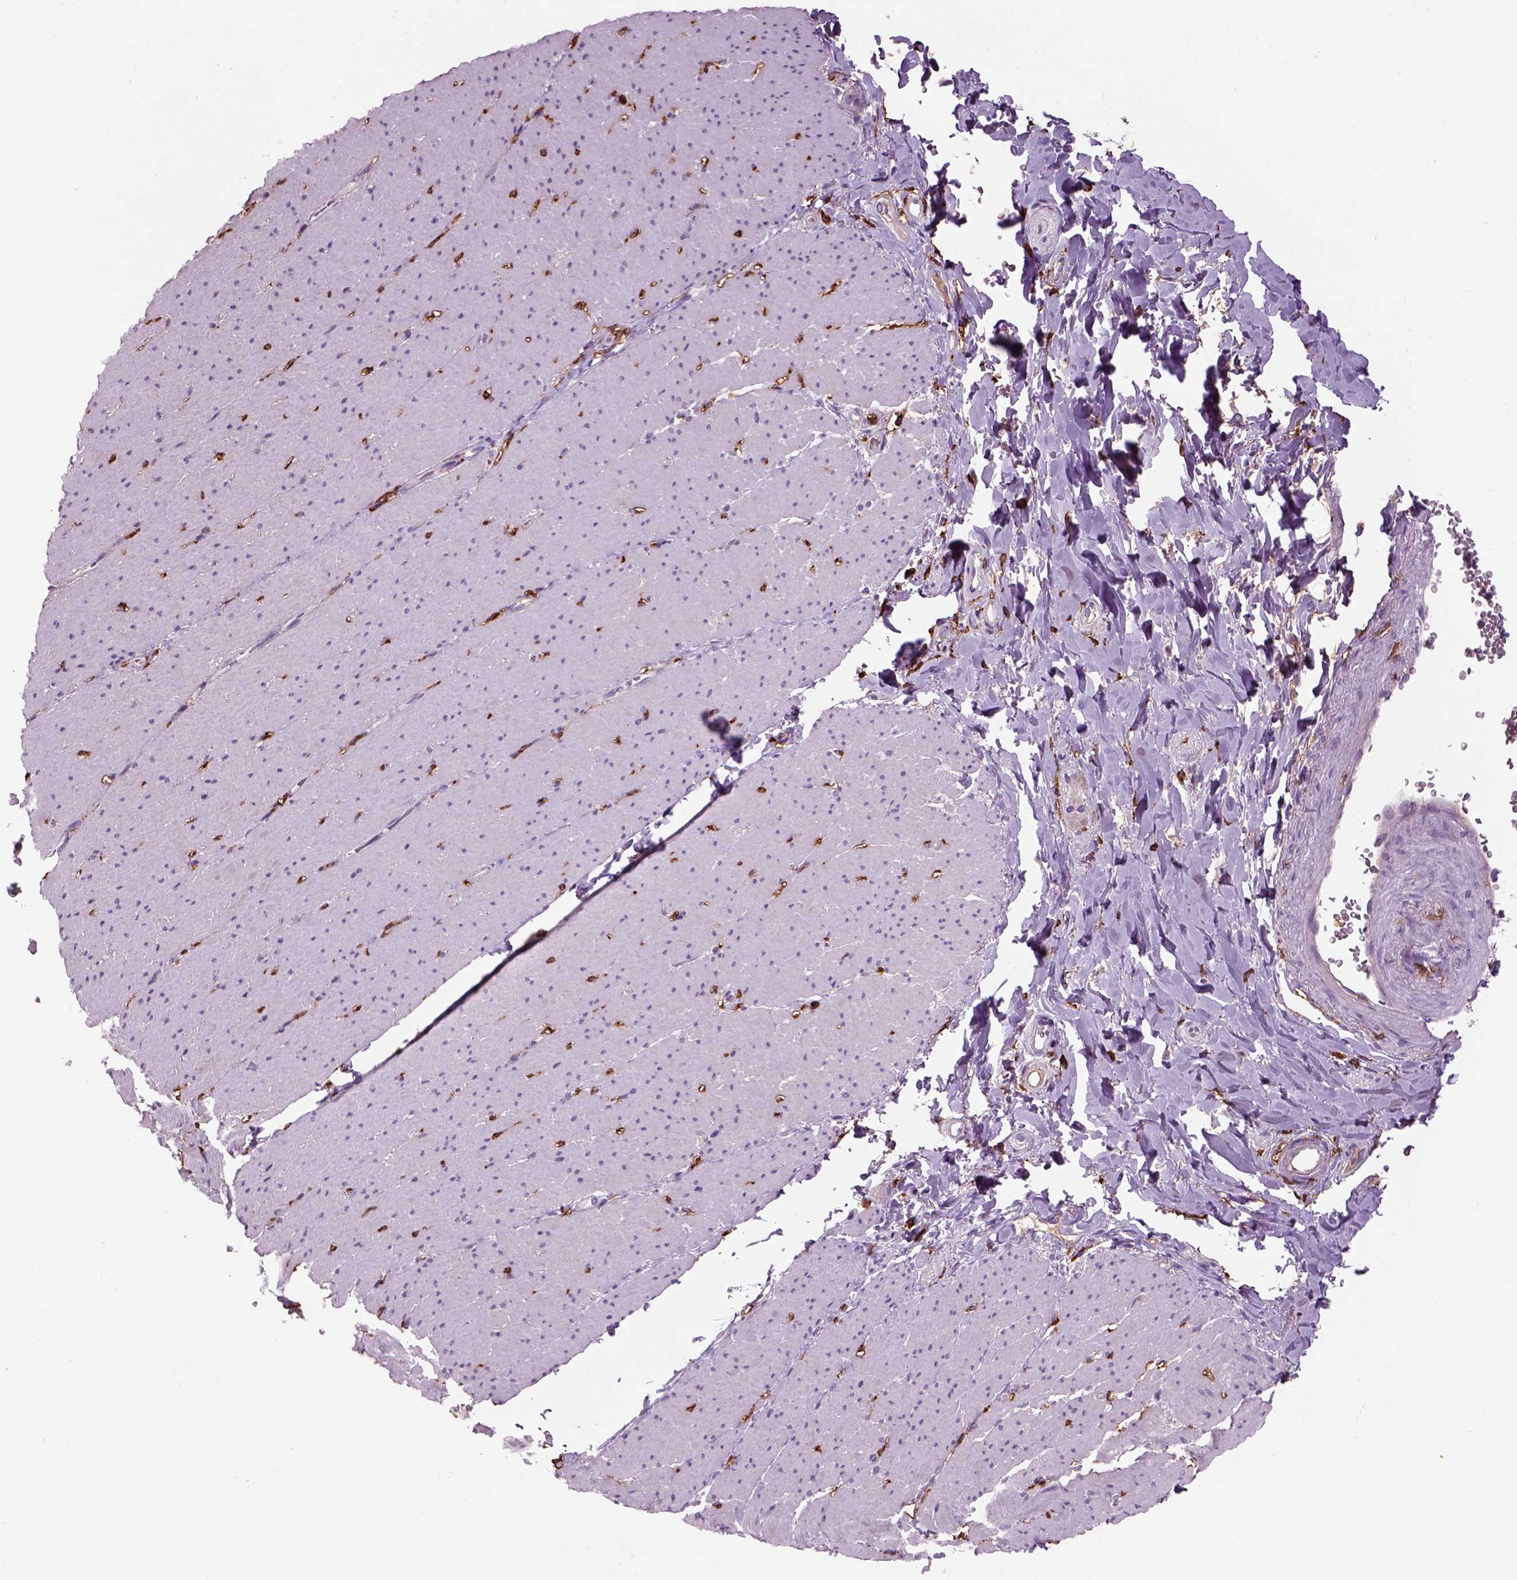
{"staining": {"intensity": "negative", "quantity": "none", "location": "none"}, "tissue": "smooth muscle", "cell_type": "Smooth muscle cells", "image_type": "normal", "snomed": [{"axis": "morphology", "description": "Normal tissue, NOS"}, {"axis": "topography", "description": "Smooth muscle"}, {"axis": "topography", "description": "Rectum"}], "caption": "This is a photomicrograph of immunohistochemistry (IHC) staining of normal smooth muscle, which shows no staining in smooth muscle cells. (DAB (3,3'-diaminobenzidine) IHC with hematoxylin counter stain).", "gene": "CD14", "patient": {"sex": "male", "age": 53}}